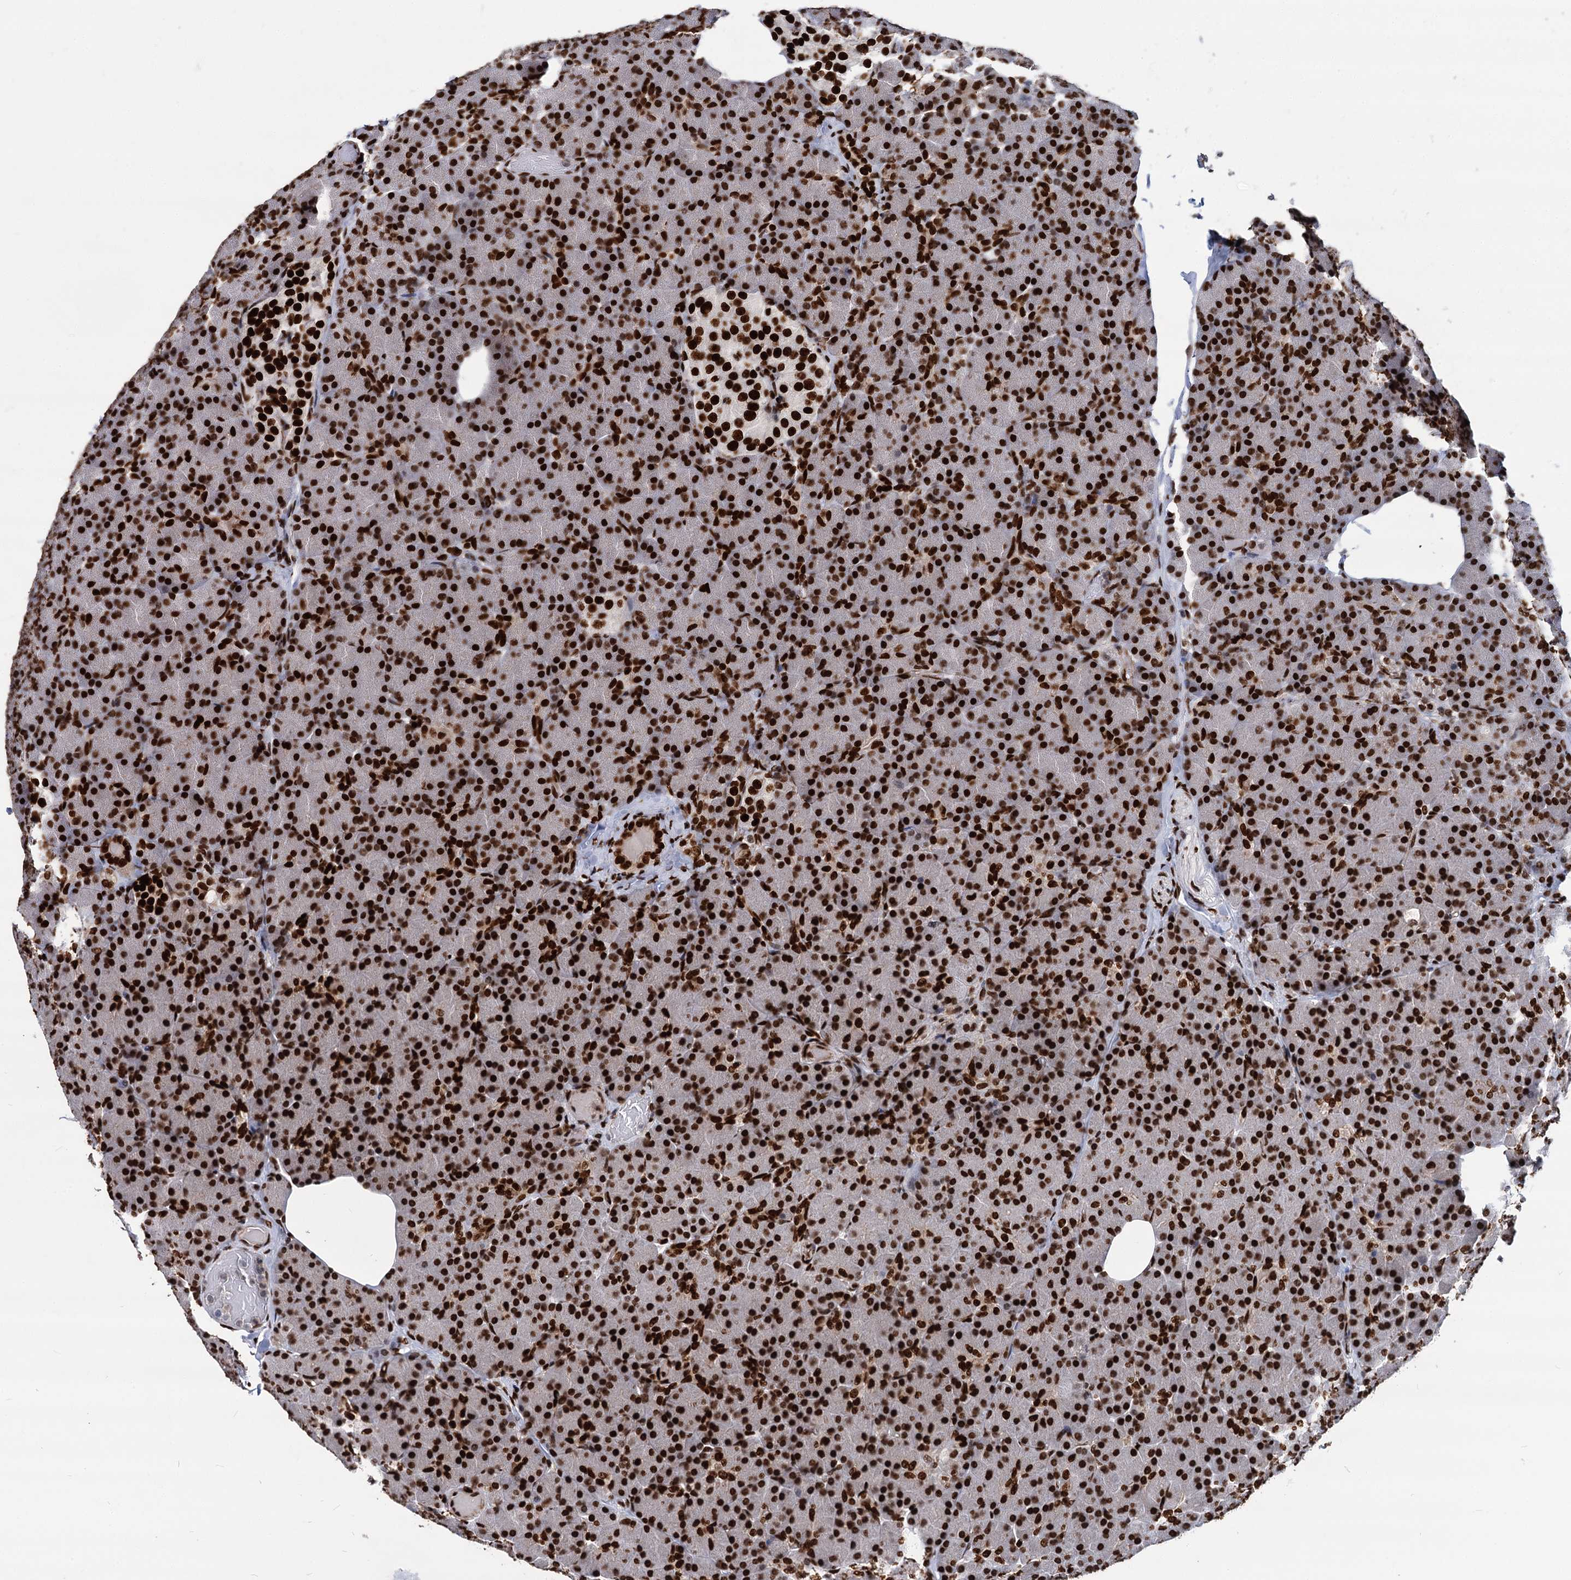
{"staining": {"intensity": "strong", "quantity": ">75%", "location": "nuclear"}, "tissue": "pancreas", "cell_type": "Exocrine glandular cells", "image_type": "normal", "snomed": [{"axis": "morphology", "description": "Normal tissue, NOS"}, {"axis": "topography", "description": "Pancreas"}], "caption": "Protein expression by immunohistochemistry demonstrates strong nuclear staining in approximately >75% of exocrine glandular cells in unremarkable pancreas. The staining is performed using DAB brown chromogen to label protein expression. The nuclei are counter-stained blue using hematoxylin.", "gene": "MECP2", "patient": {"sex": "female", "age": 43}}